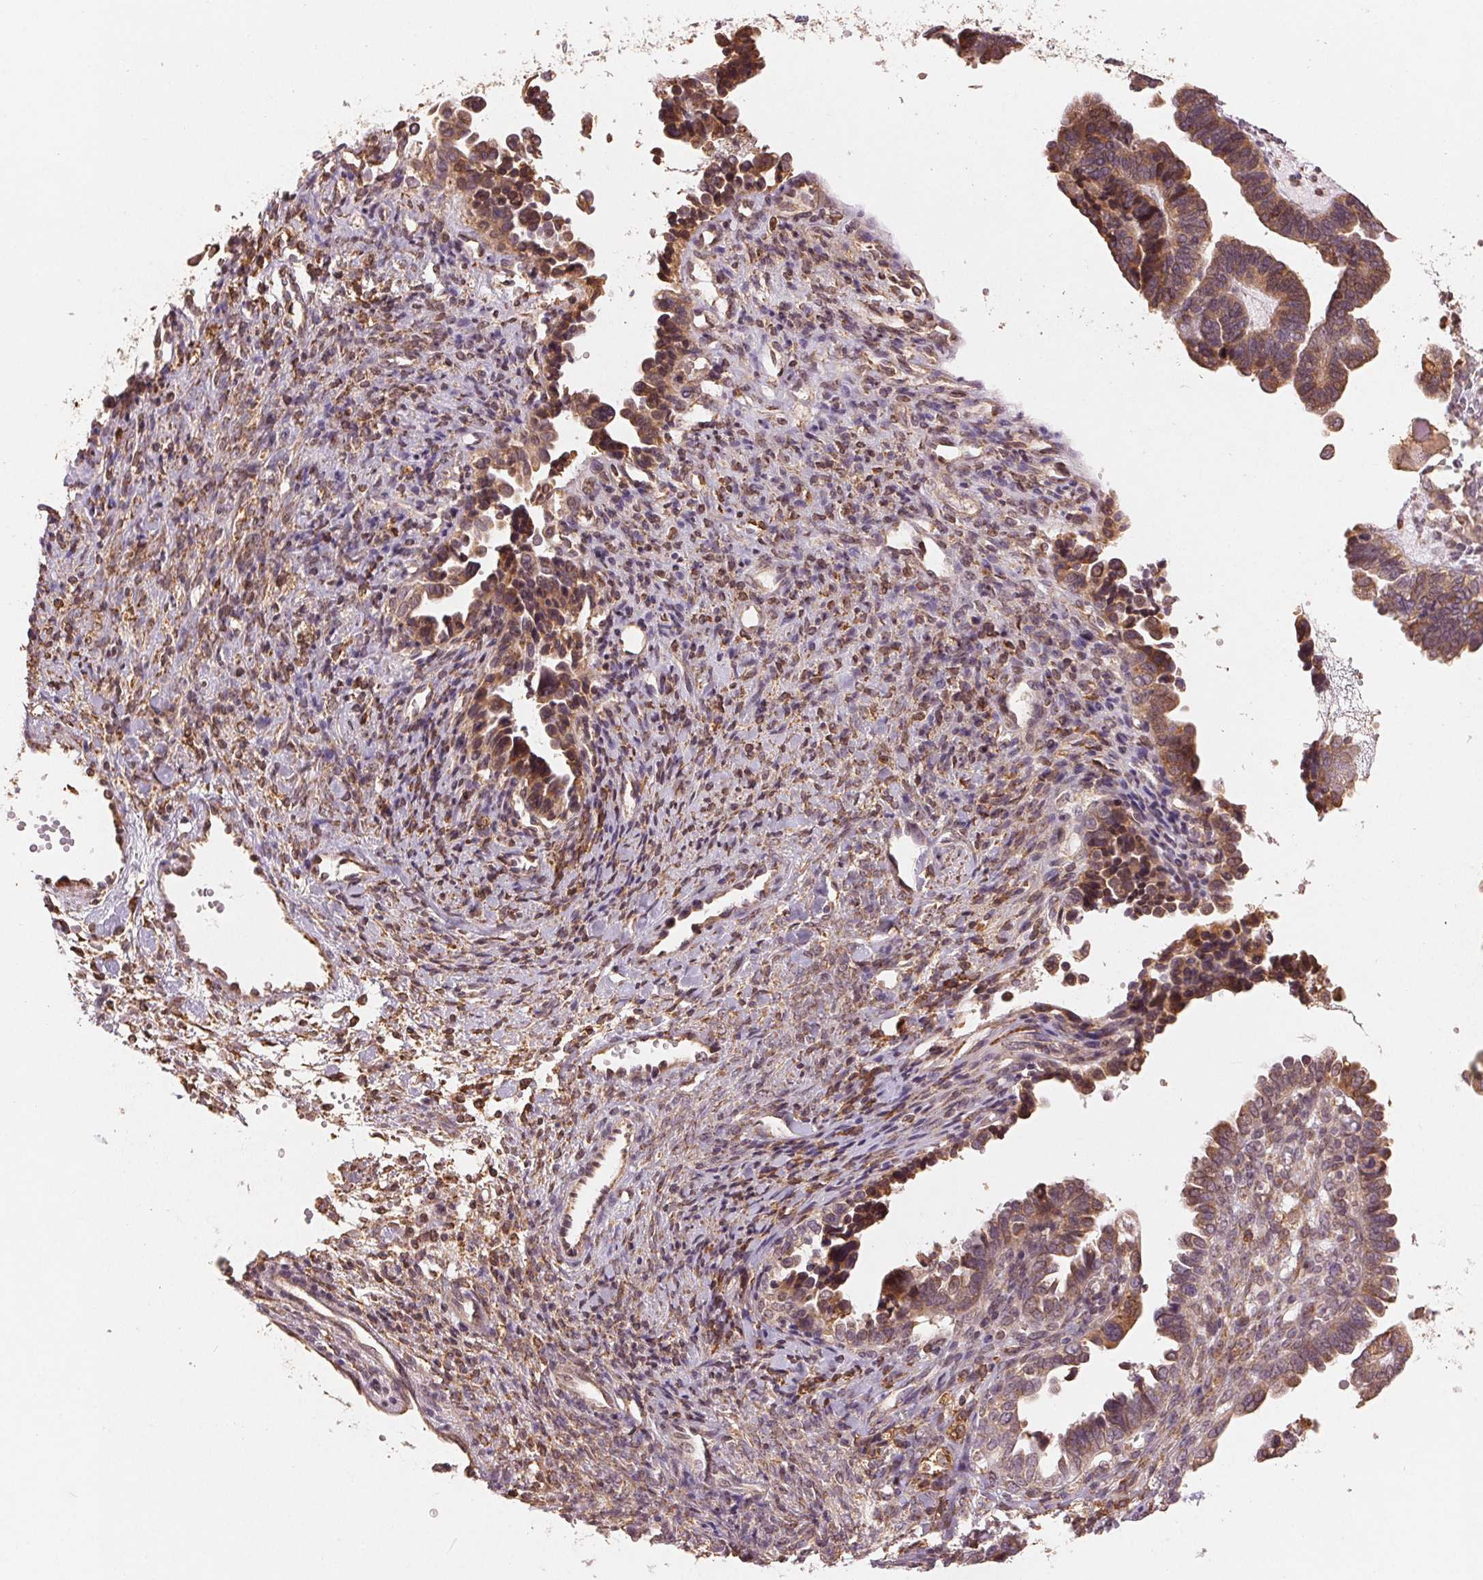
{"staining": {"intensity": "moderate", "quantity": ">75%", "location": "cytoplasmic/membranous"}, "tissue": "ovarian cancer", "cell_type": "Tumor cells", "image_type": "cancer", "snomed": [{"axis": "morphology", "description": "Cystadenocarcinoma, serous, NOS"}, {"axis": "topography", "description": "Ovary"}], "caption": "Brown immunohistochemical staining in human ovarian cancer displays moderate cytoplasmic/membranous staining in approximately >75% of tumor cells.", "gene": "SLC20A1", "patient": {"sex": "female", "age": 51}}